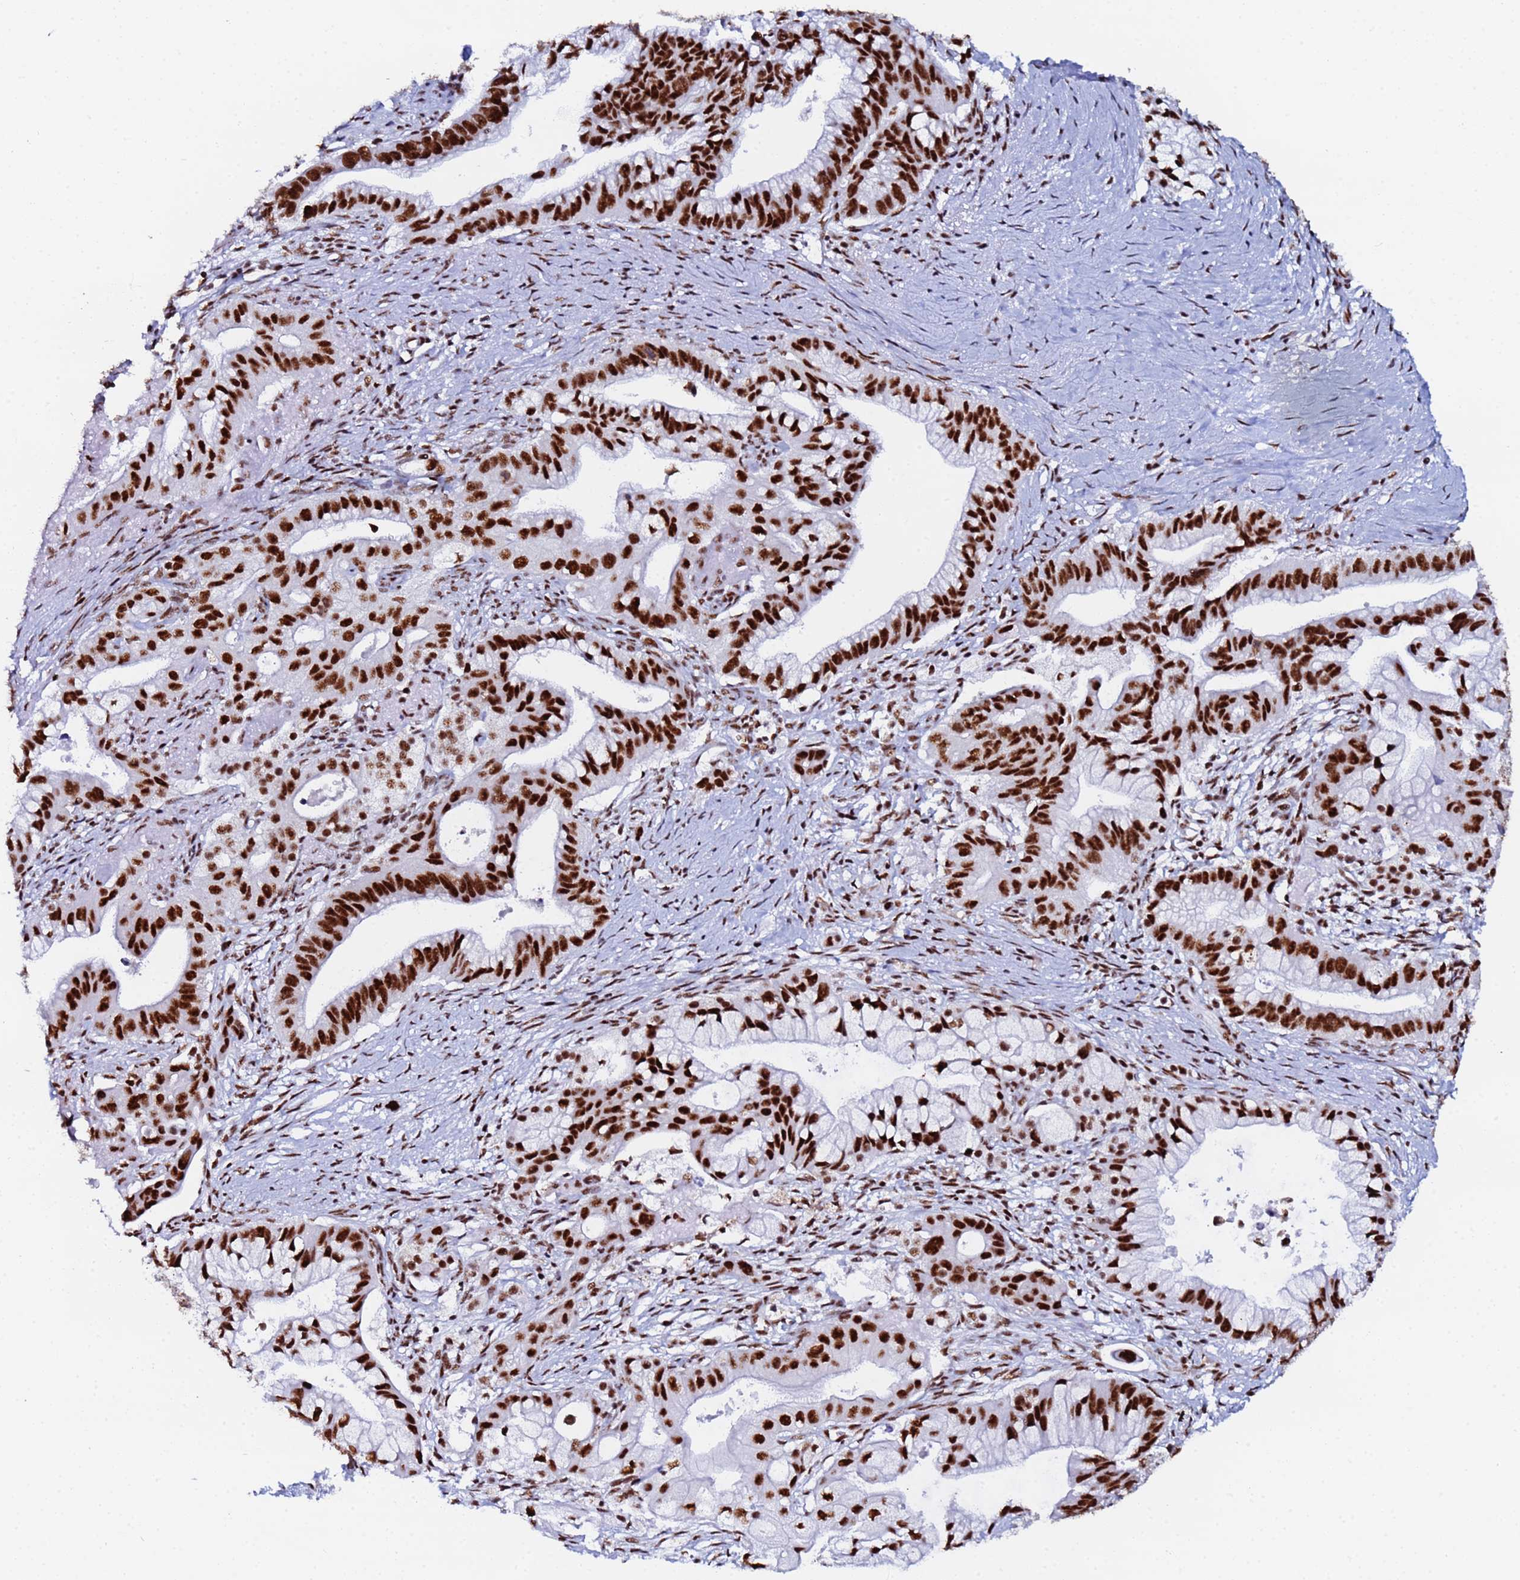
{"staining": {"intensity": "strong", "quantity": ">75%", "location": "nuclear"}, "tissue": "pancreatic cancer", "cell_type": "Tumor cells", "image_type": "cancer", "snomed": [{"axis": "morphology", "description": "Adenocarcinoma, NOS"}, {"axis": "topography", "description": "Pancreas"}], "caption": "Brown immunohistochemical staining in pancreatic cancer exhibits strong nuclear expression in about >75% of tumor cells.", "gene": "SNRPA1", "patient": {"sex": "male", "age": 68}}